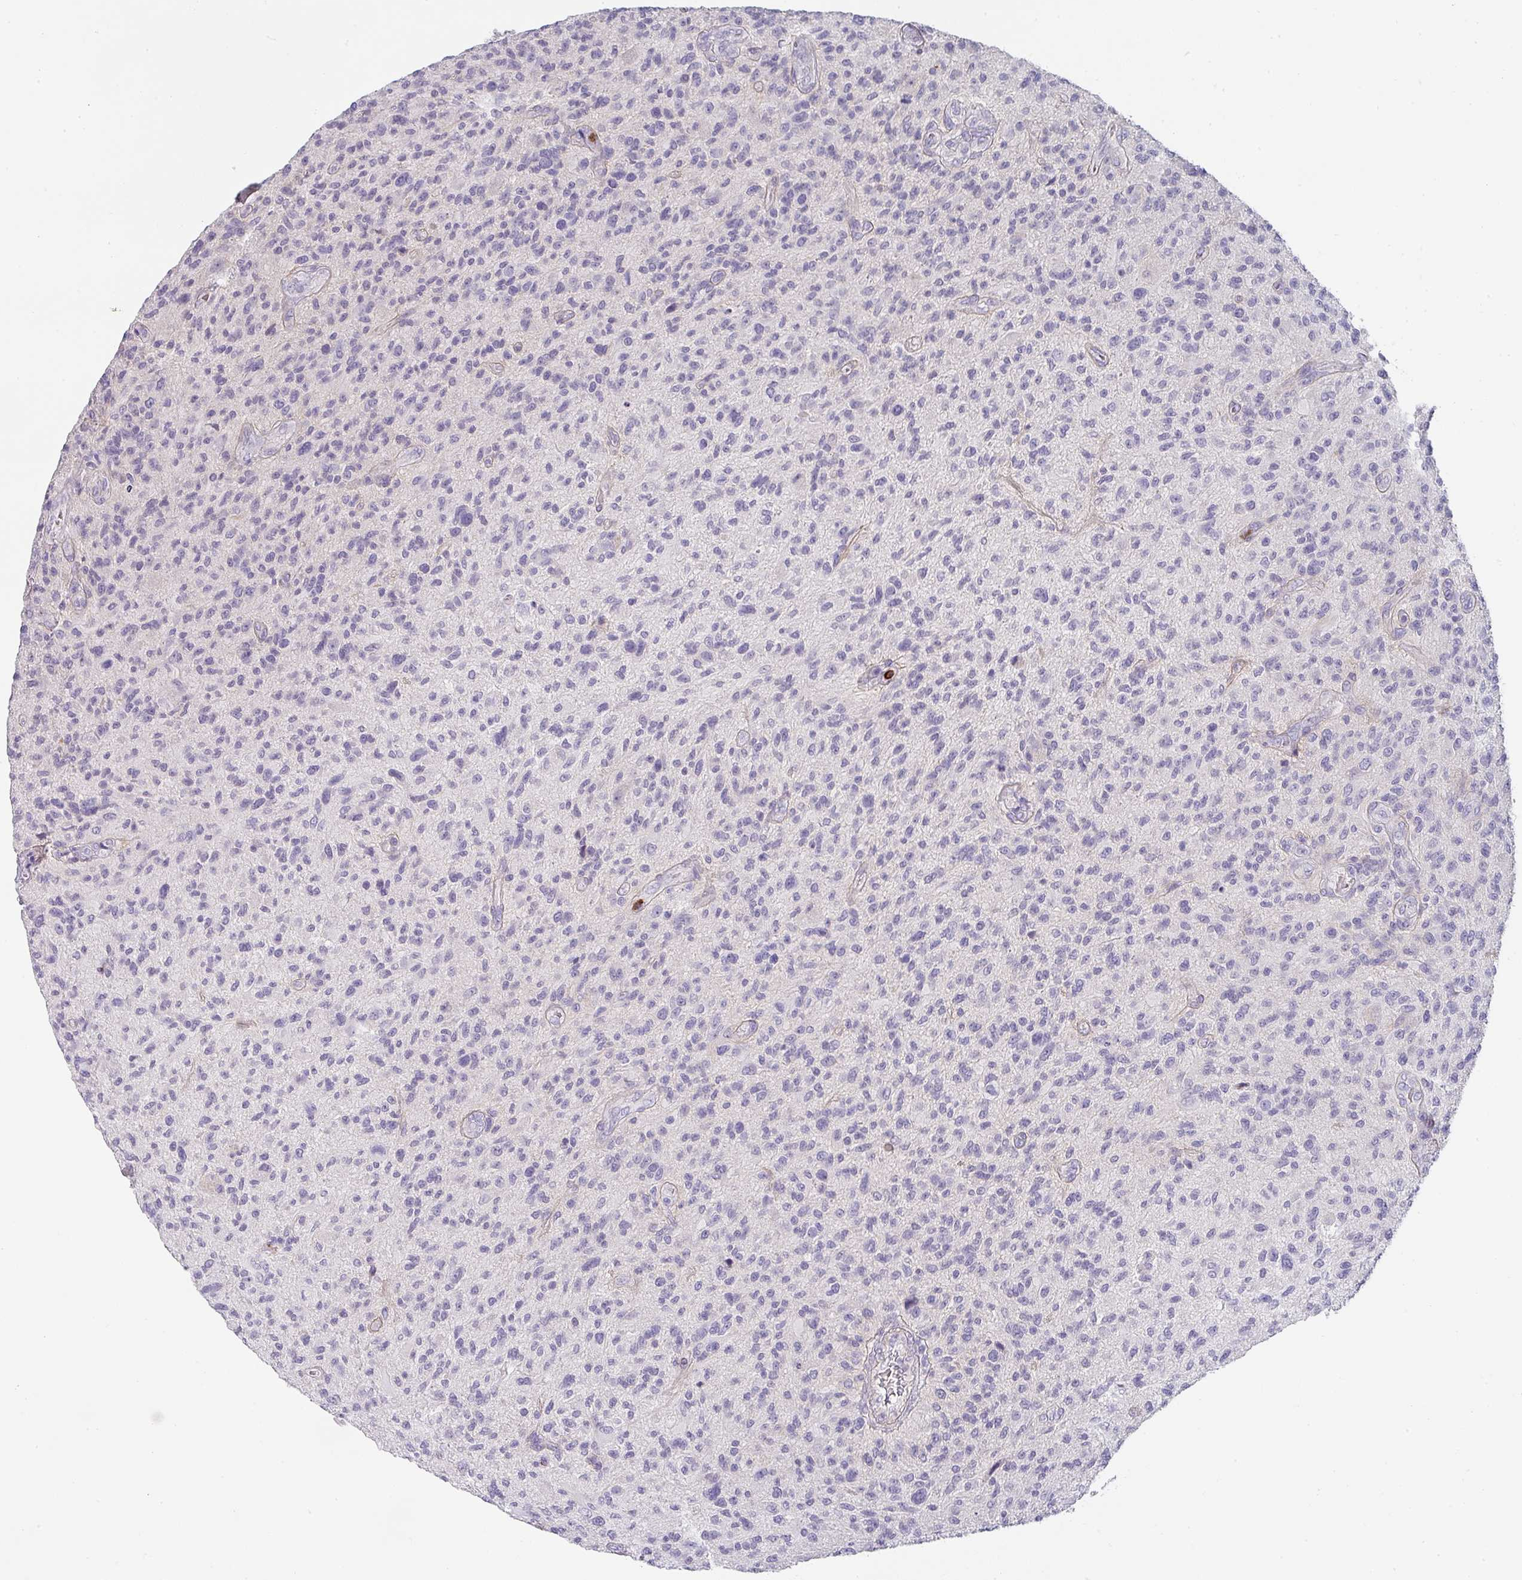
{"staining": {"intensity": "negative", "quantity": "none", "location": "none"}, "tissue": "glioma", "cell_type": "Tumor cells", "image_type": "cancer", "snomed": [{"axis": "morphology", "description": "Glioma, malignant, High grade"}, {"axis": "topography", "description": "Brain"}], "caption": "Malignant glioma (high-grade) stained for a protein using IHC shows no positivity tumor cells.", "gene": "BTLA", "patient": {"sex": "male", "age": 47}}